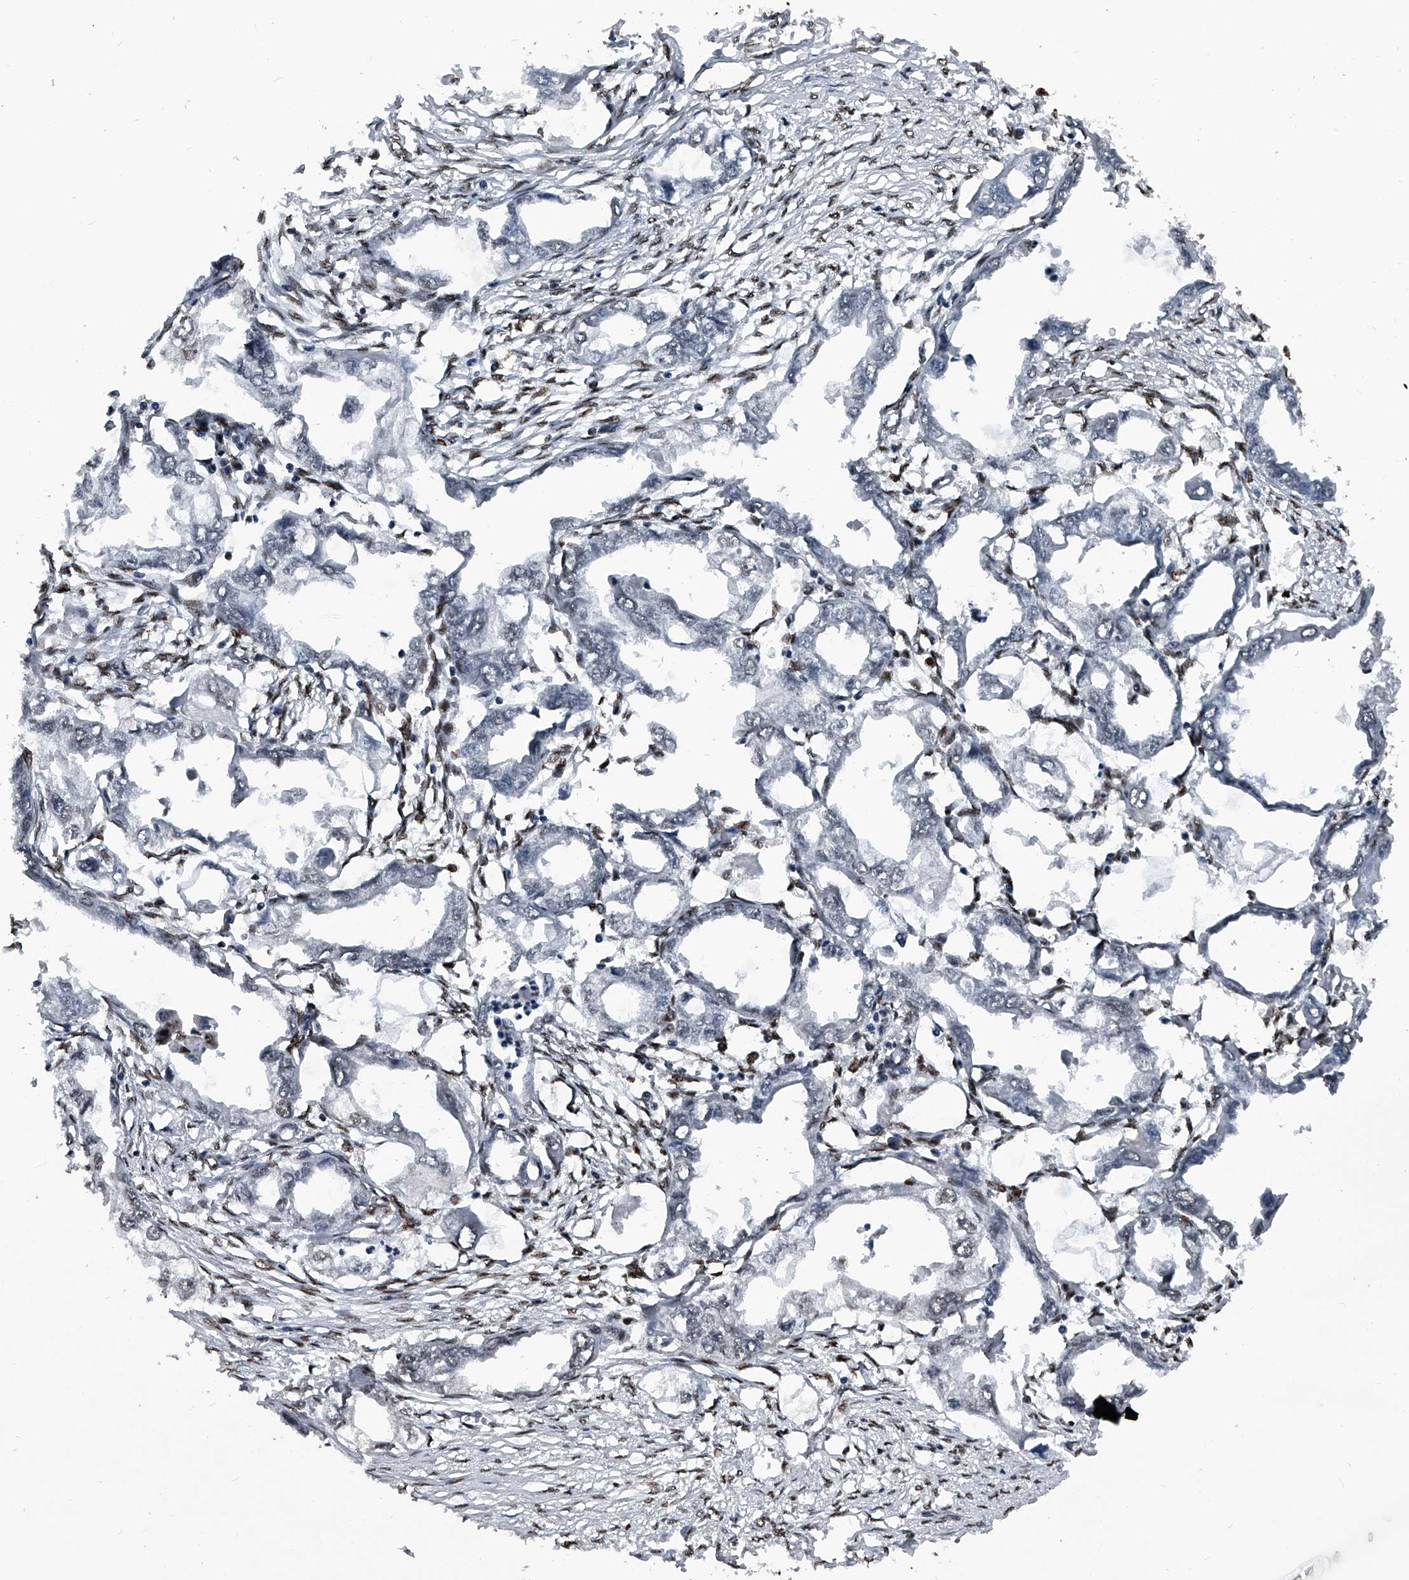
{"staining": {"intensity": "negative", "quantity": "none", "location": "none"}, "tissue": "endometrial cancer", "cell_type": "Tumor cells", "image_type": "cancer", "snomed": [{"axis": "morphology", "description": "Adenocarcinoma, NOS"}, {"axis": "morphology", "description": "Adenocarcinoma, metastatic, NOS"}, {"axis": "topography", "description": "Adipose tissue"}, {"axis": "topography", "description": "Endometrium"}], "caption": "The photomicrograph reveals no staining of tumor cells in endometrial cancer.", "gene": "FKBP5", "patient": {"sex": "female", "age": 67}}